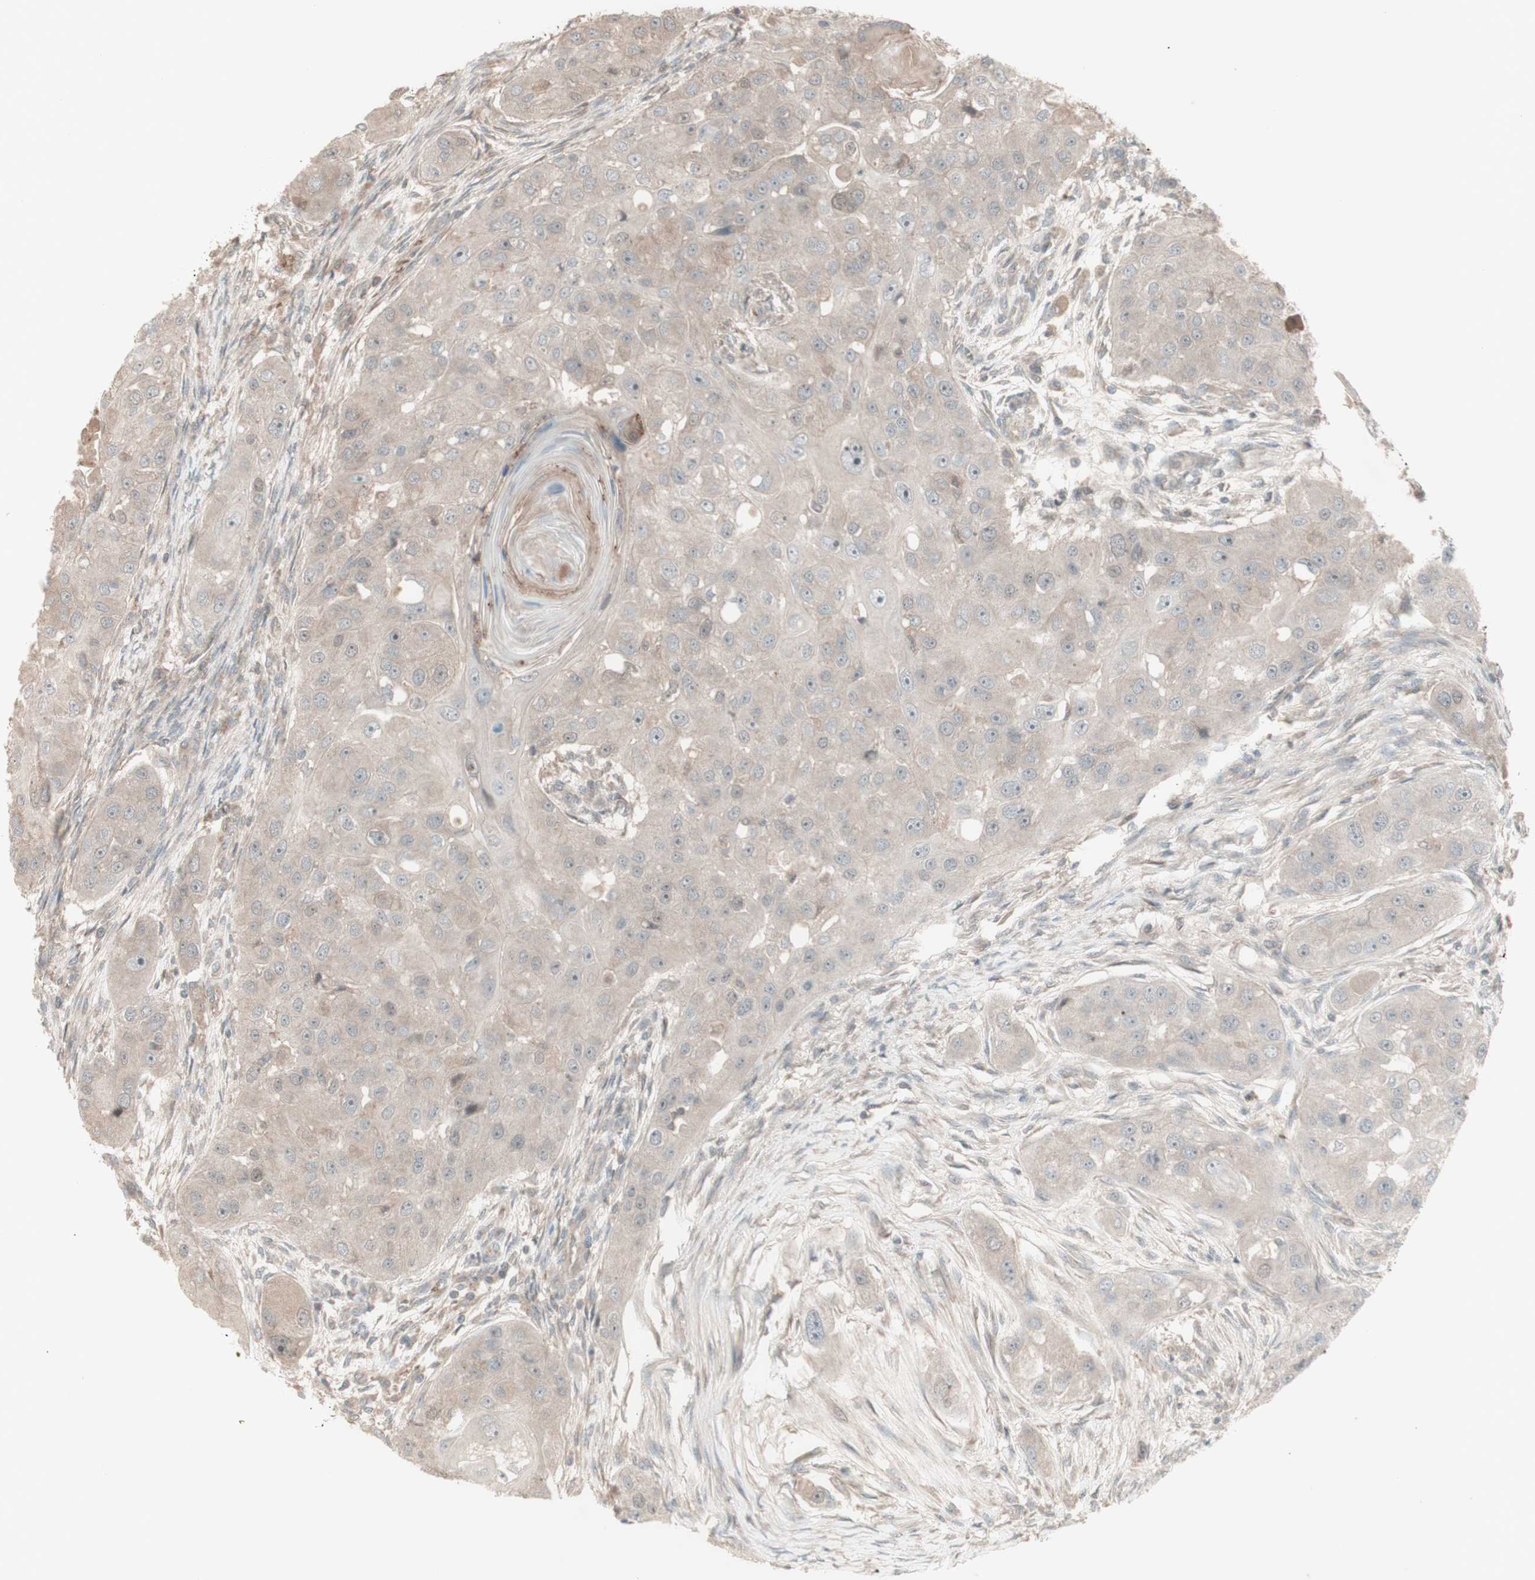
{"staining": {"intensity": "negative", "quantity": "none", "location": "none"}, "tissue": "head and neck cancer", "cell_type": "Tumor cells", "image_type": "cancer", "snomed": [{"axis": "morphology", "description": "Normal tissue, NOS"}, {"axis": "morphology", "description": "Squamous cell carcinoma, NOS"}, {"axis": "topography", "description": "Skeletal muscle"}, {"axis": "topography", "description": "Head-Neck"}], "caption": "This is a micrograph of immunohistochemistry staining of head and neck squamous cell carcinoma, which shows no positivity in tumor cells.", "gene": "MSH6", "patient": {"sex": "male", "age": 51}}